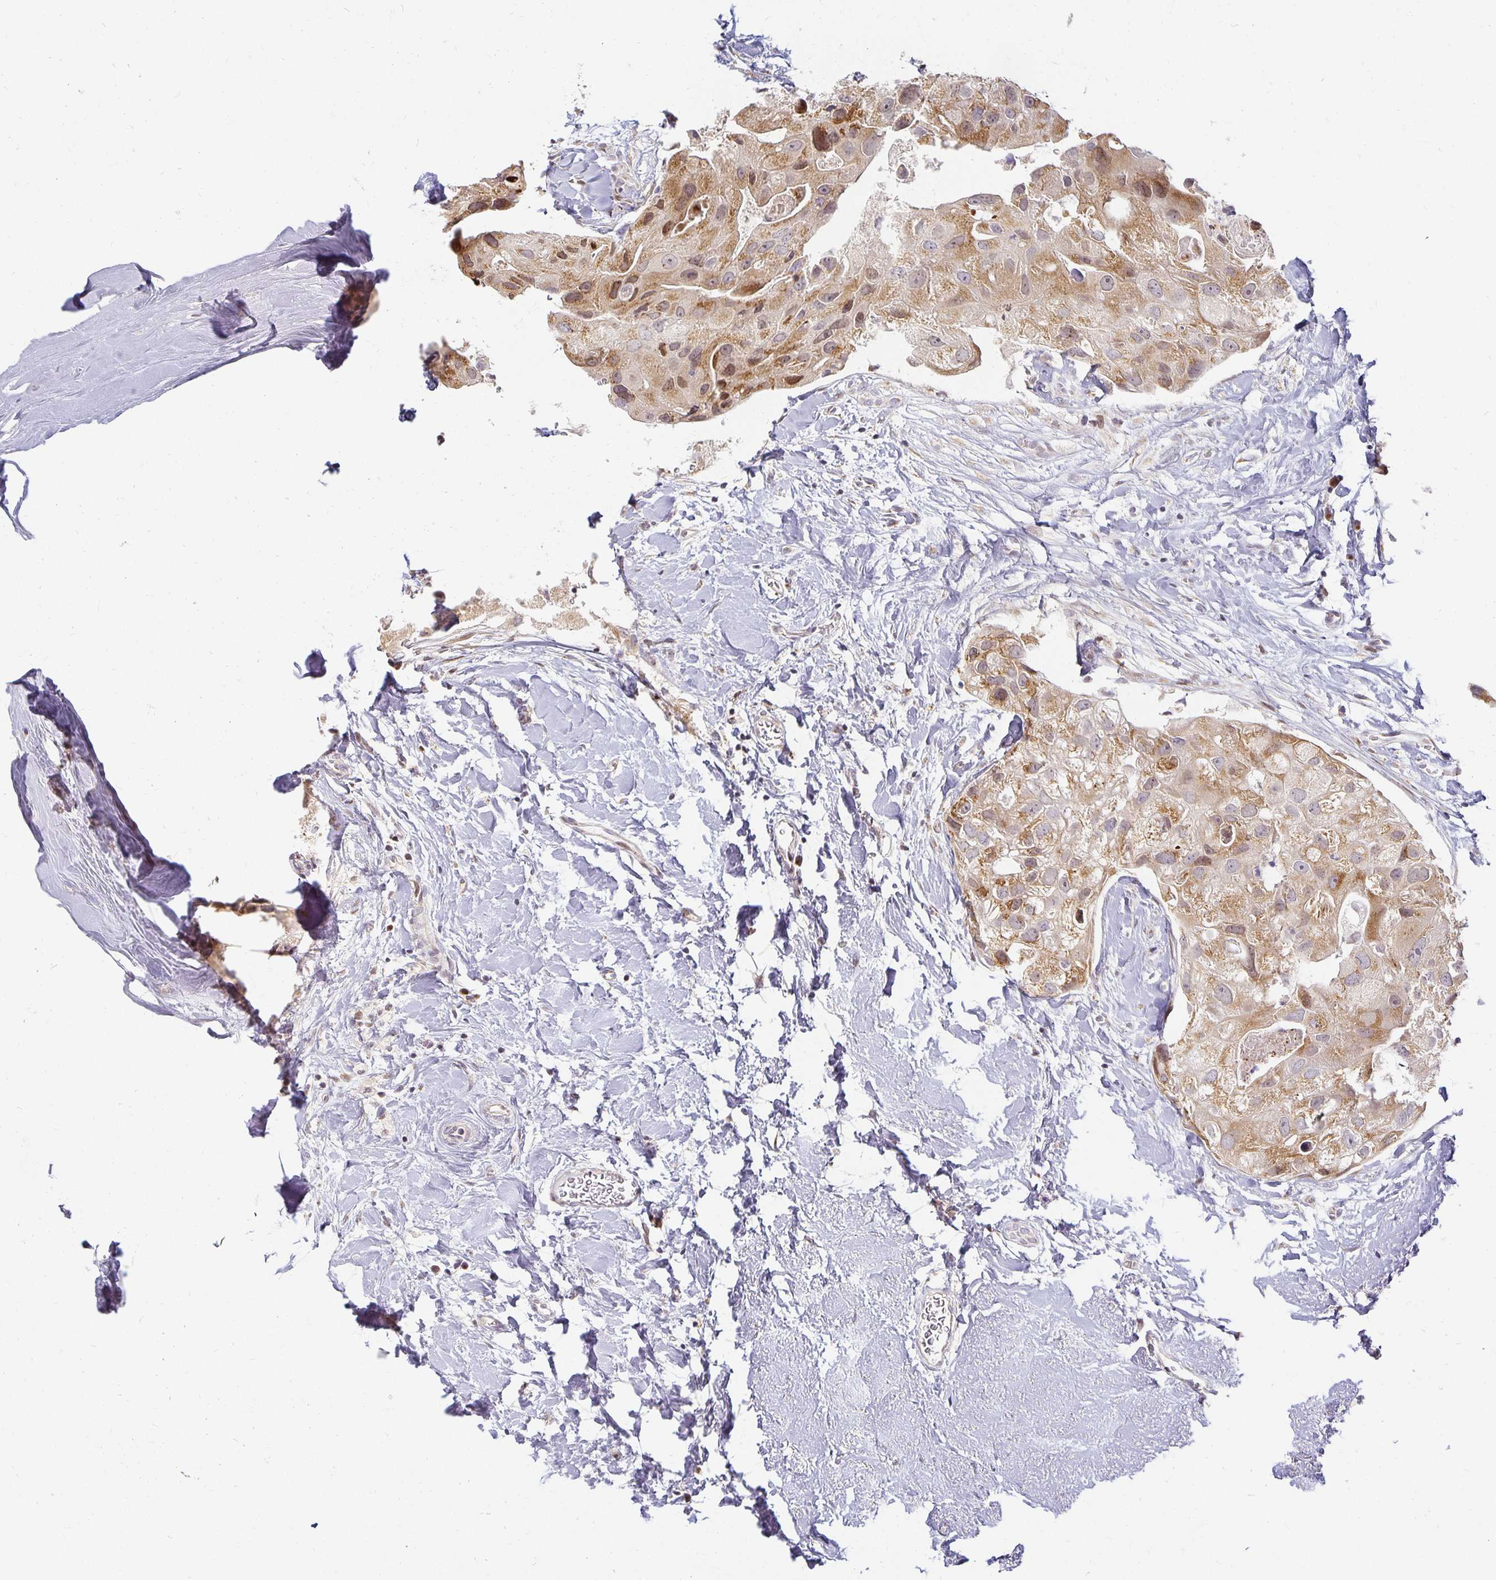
{"staining": {"intensity": "weak", "quantity": "25%-75%", "location": "cytoplasmic/membranous"}, "tissue": "breast cancer", "cell_type": "Tumor cells", "image_type": "cancer", "snomed": [{"axis": "morphology", "description": "Duct carcinoma"}, {"axis": "topography", "description": "Breast"}], "caption": "Intraductal carcinoma (breast) stained with immunohistochemistry (IHC) reveals weak cytoplasmic/membranous expression in approximately 25%-75% of tumor cells. Immunohistochemistry stains the protein of interest in brown and the nuclei are stained blue.", "gene": "EHF", "patient": {"sex": "female", "age": 43}}